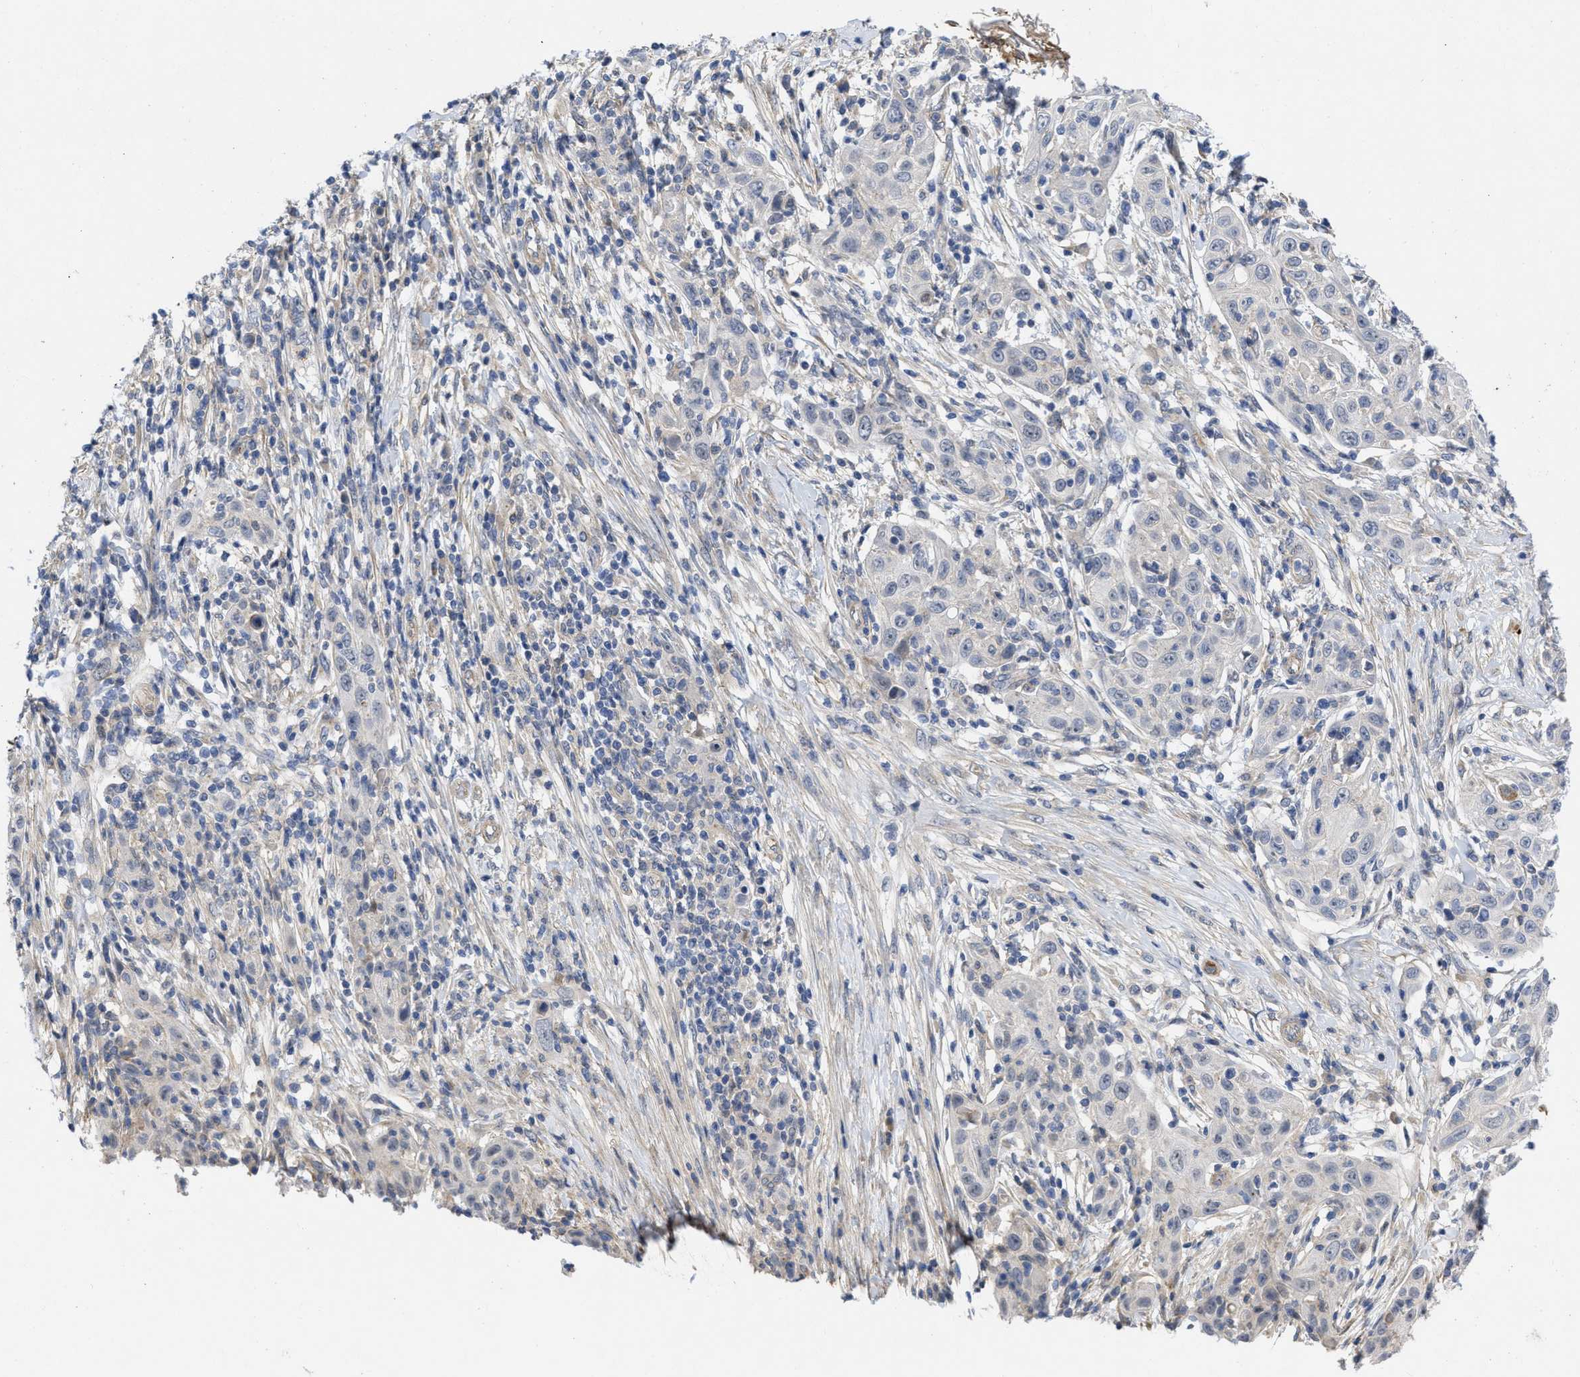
{"staining": {"intensity": "negative", "quantity": "none", "location": "none"}, "tissue": "skin cancer", "cell_type": "Tumor cells", "image_type": "cancer", "snomed": [{"axis": "morphology", "description": "Squamous cell carcinoma, NOS"}, {"axis": "topography", "description": "Skin"}], "caption": "Human squamous cell carcinoma (skin) stained for a protein using IHC displays no staining in tumor cells.", "gene": "ARHGEF26", "patient": {"sex": "female", "age": 88}}